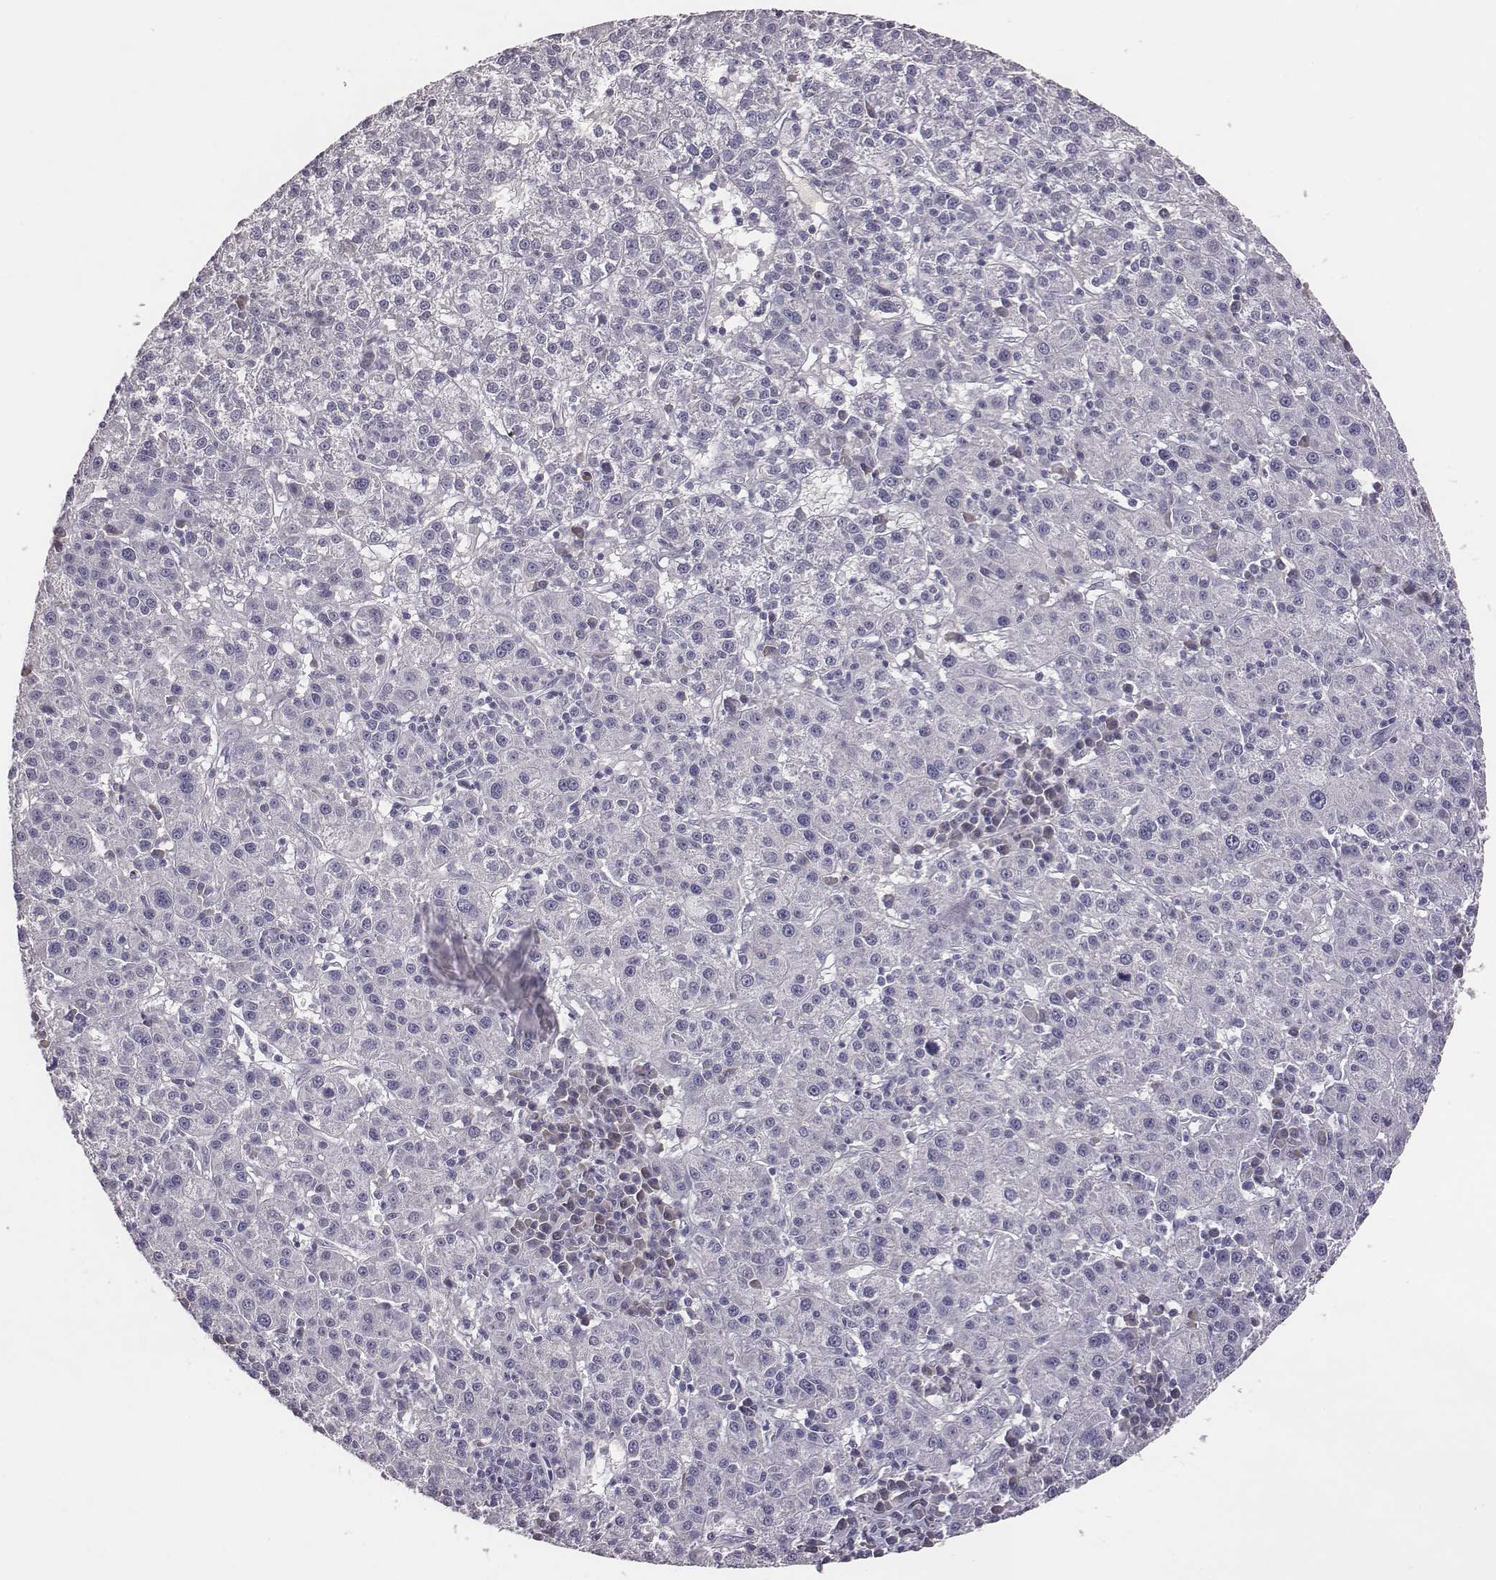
{"staining": {"intensity": "negative", "quantity": "none", "location": "none"}, "tissue": "liver cancer", "cell_type": "Tumor cells", "image_type": "cancer", "snomed": [{"axis": "morphology", "description": "Carcinoma, Hepatocellular, NOS"}, {"axis": "topography", "description": "Liver"}], "caption": "Tumor cells show no significant expression in liver cancer.", "gene": "EN1", "patient": {"sex": "female", "age": 60}}